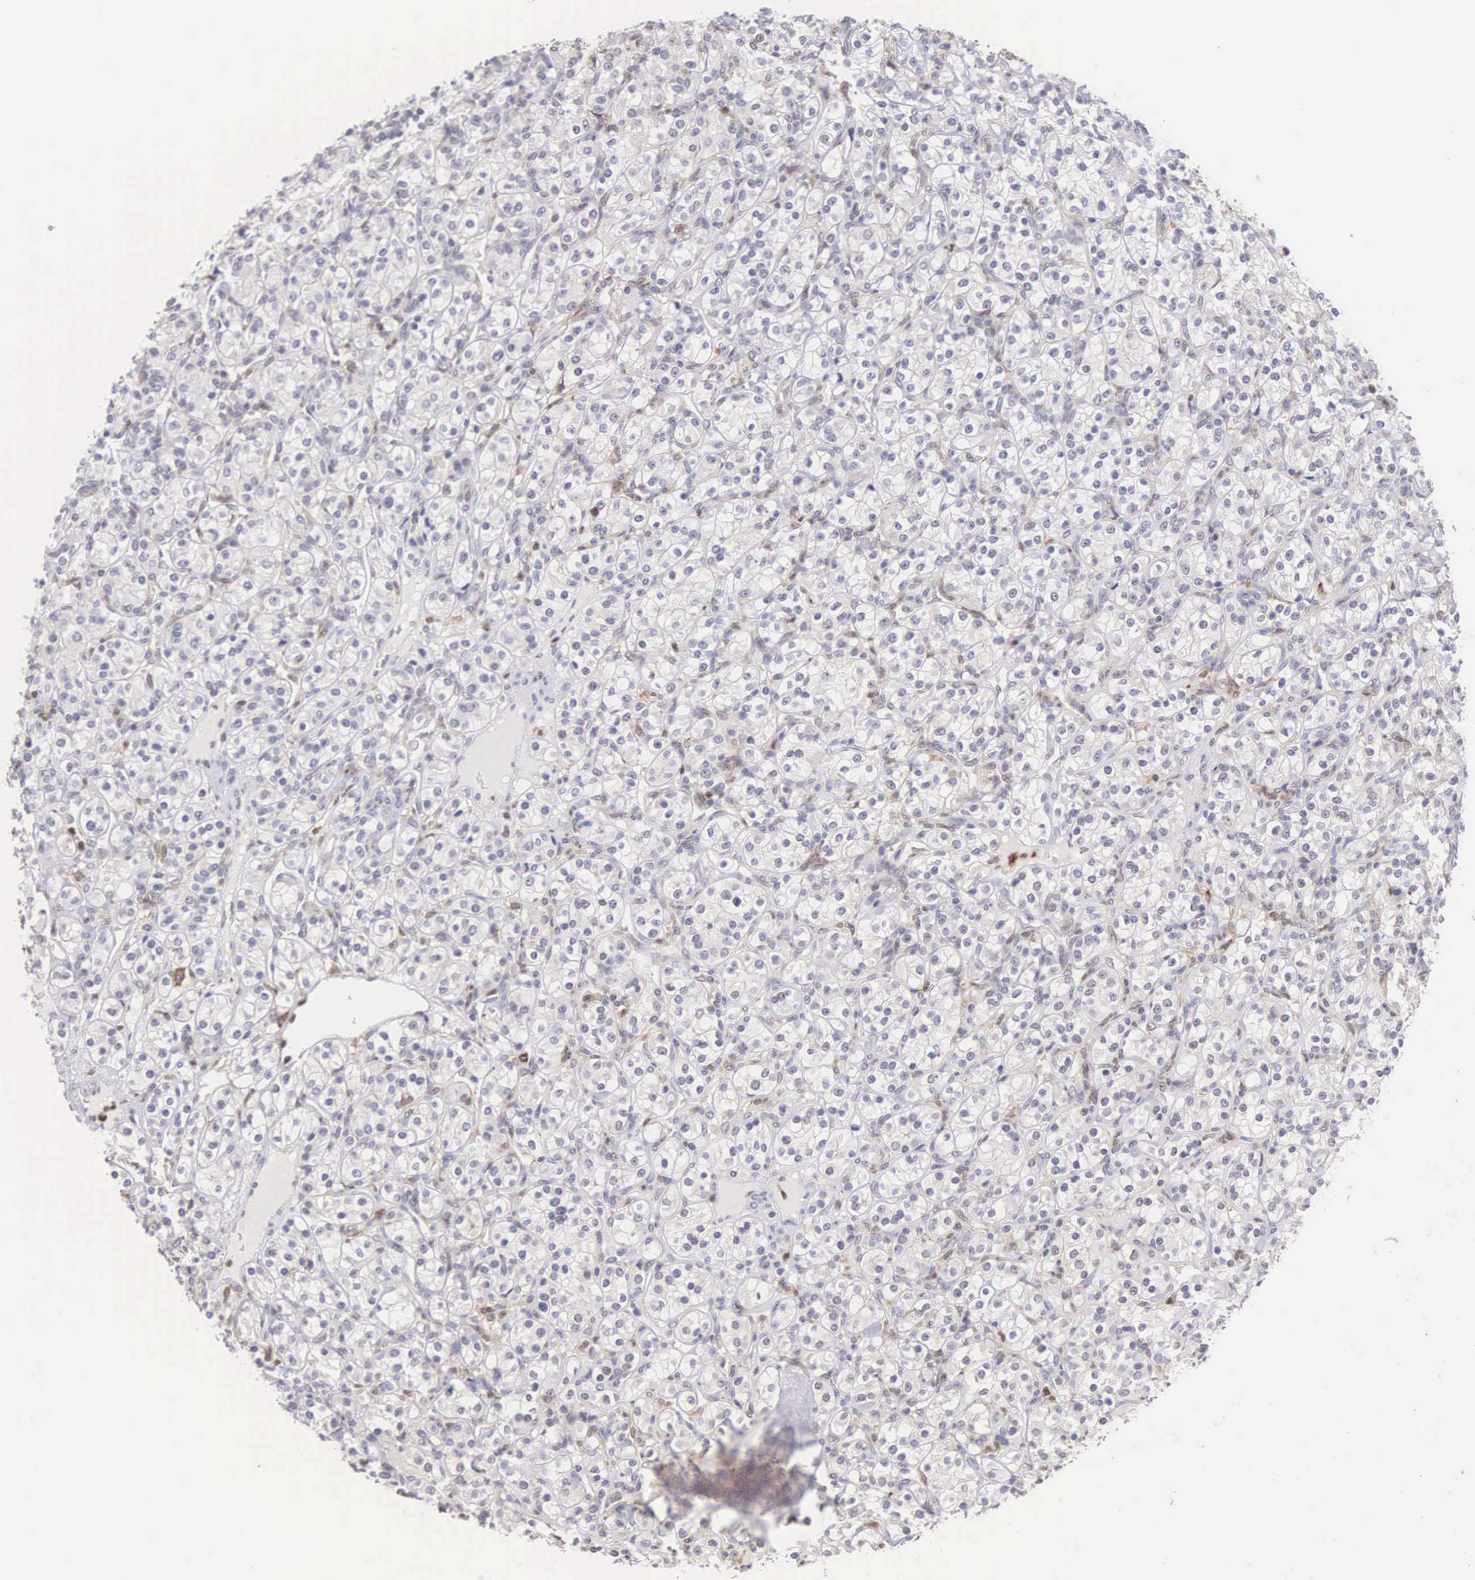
{"staining": {"intensity": "negative", "quantity": "none", "location": "none"}, "tissue": "renal cancer", "cell_type": "Tumor cells", "image_type": "cancer", "snomed": [{"axis": "morphology", "description": "Adenocarcinoma, NOS"}, {"axis": "topography", "description": "Kidney"}], "caption": "This is an immunohistochemistry photomicrograph of renal cancer. There is no positivity in tumor cells.", "gene": "GRK3", "patient": {"sex": "male", "age": 77}}